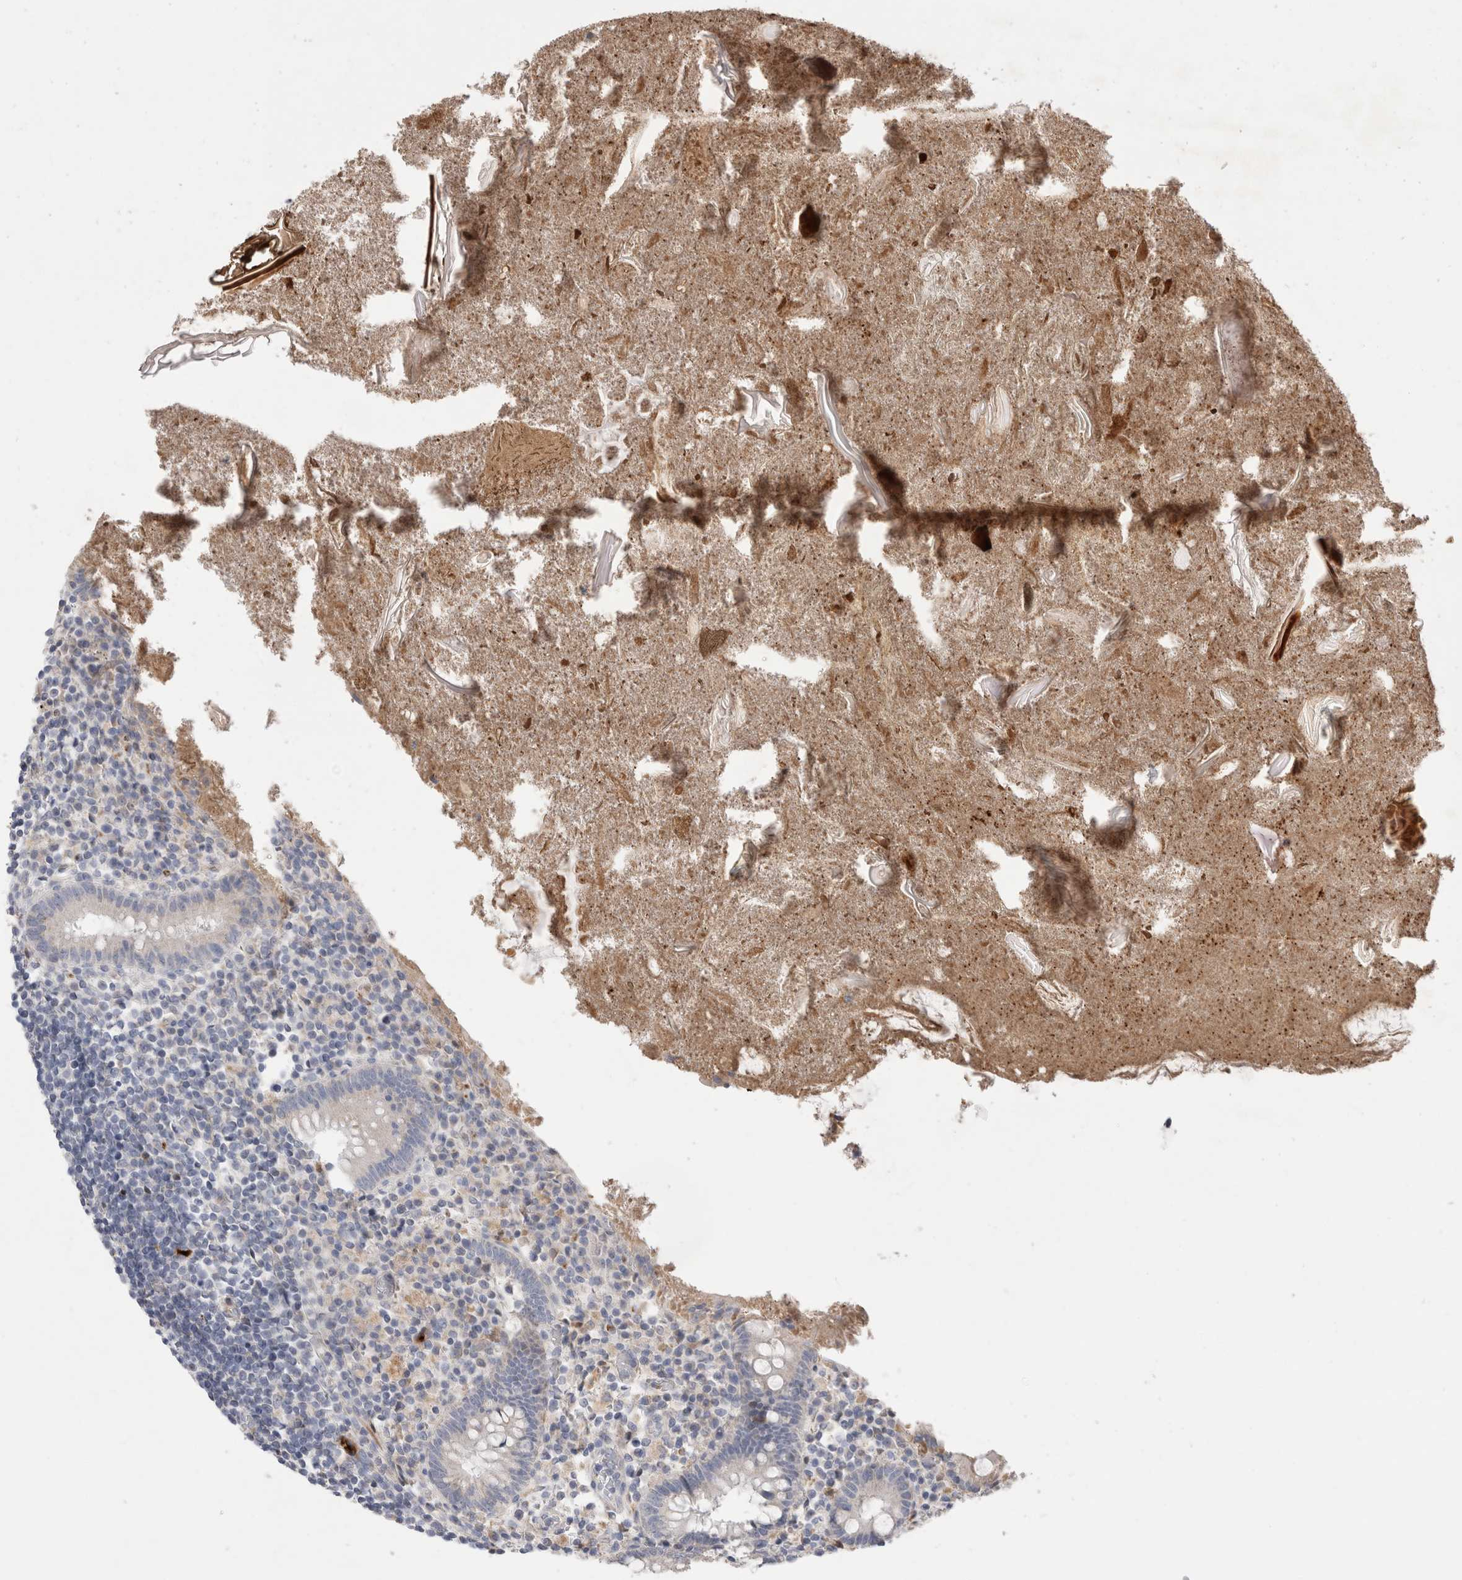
{"staining": {"intensity": "negative", "quantity": "none", "location": "none"}, "tissue": "appendix", "cell_type": "Glandular cells", "image_type": "normal", "snomed": [{"axis": "morphology", "description": "Normal tissue, NOS"}, {"axis": "topography", "description": "Appendix"}], "caption": "High power microscopy histopathology image of an immunohistochemistry micrograph of unremarkable appendix, revealing no significant staining in glandular cells.", "gene": "ECHDC2", "patient": {"sex": "female", "age": 17}}